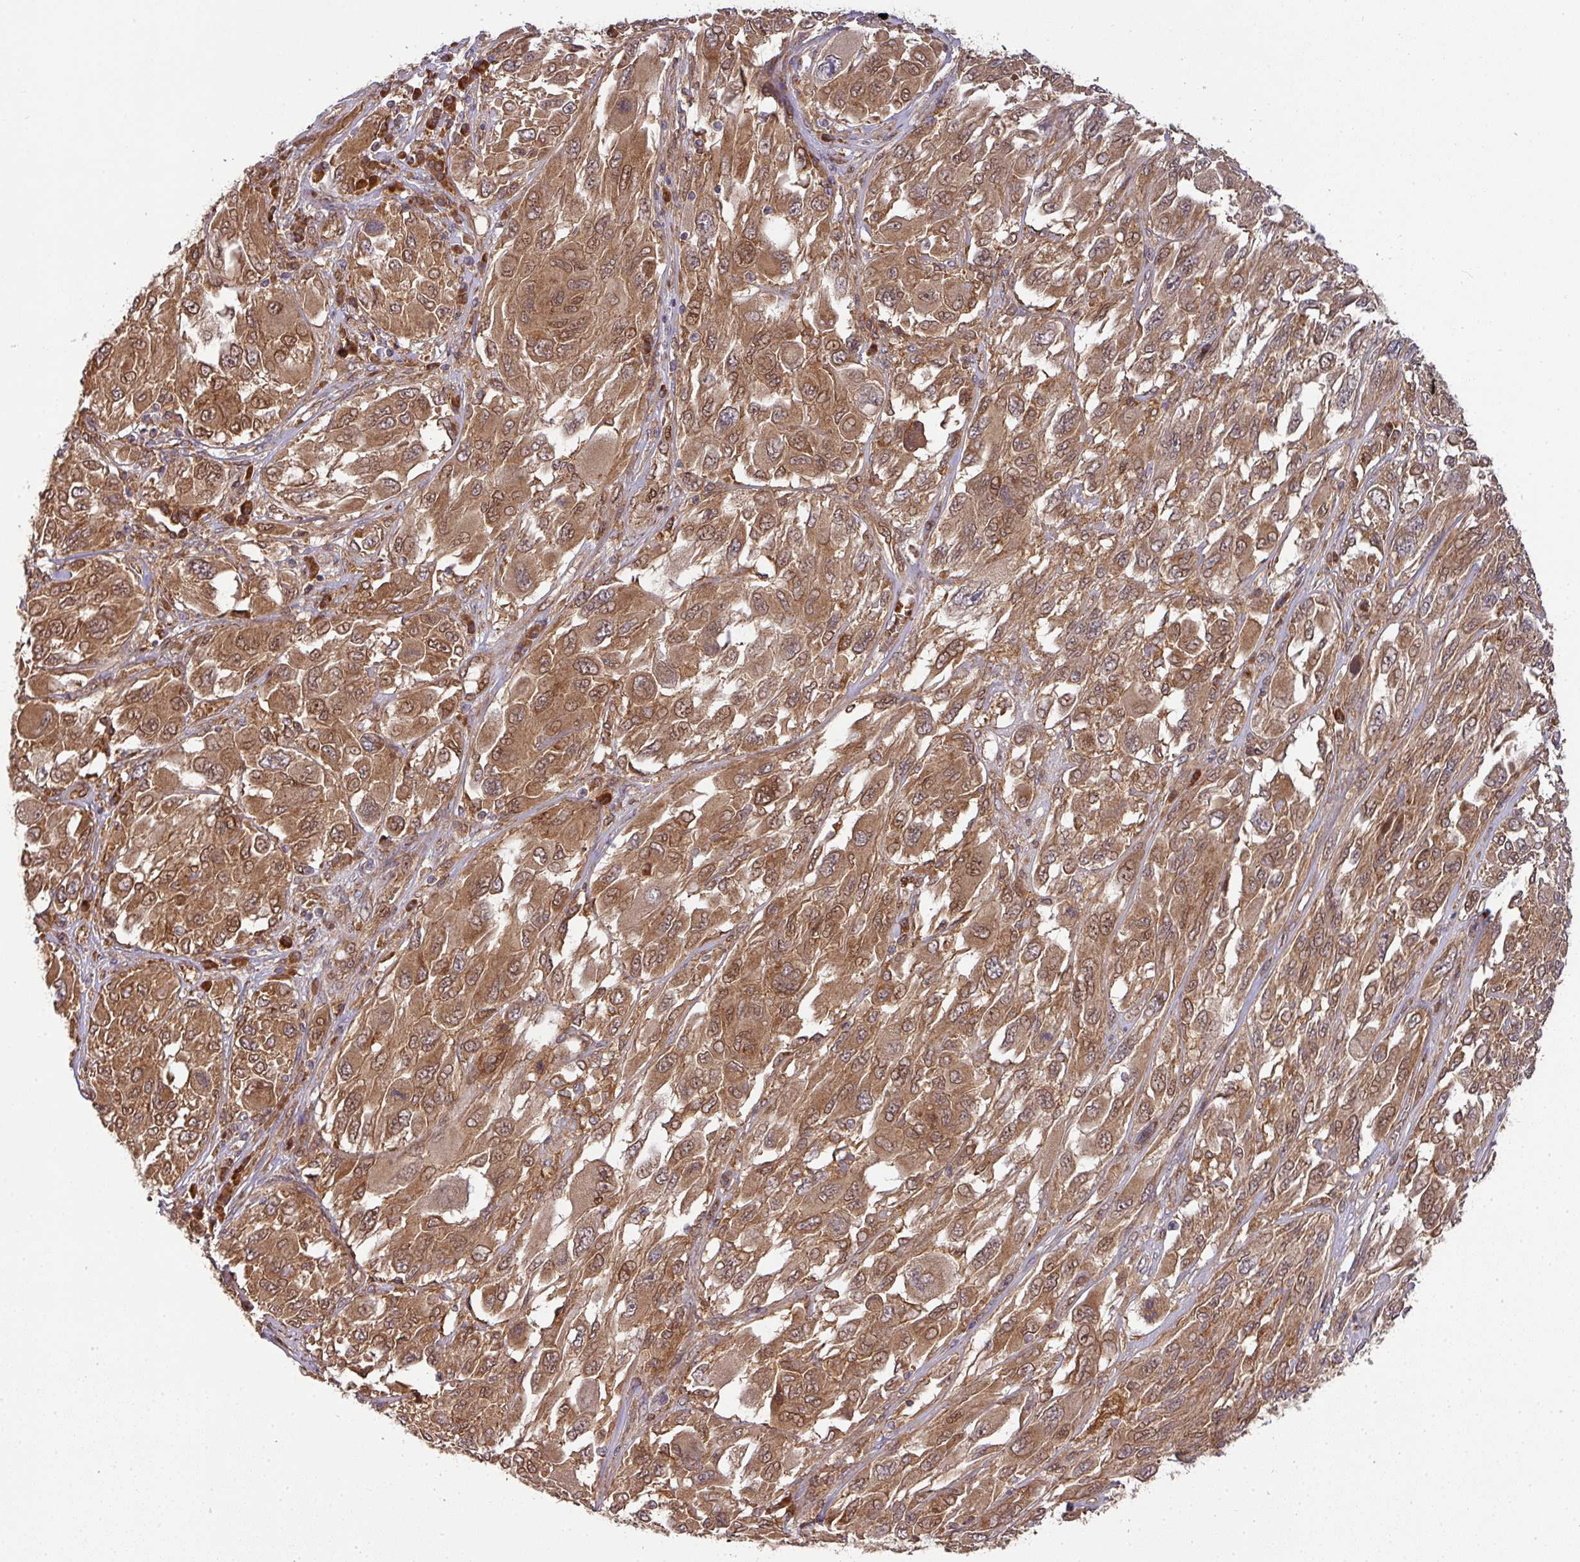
{"staining": {"intensity": "moderate", "quantity": ">75%", "location": "cytoplasmic/membranous,nuclear"}, "tissue": "melanoma", "cell_type": "Tumor cells", "image_type": "cancer", "snomed": [{"axis": "morphology", "description": "Malignant melanoma, NOS"}, {"axis": "topography", "description": "Skin"}], "caption": "An immunohistochemistry (IHC) micrograph of tumor tissue is shown. Protein staining in brown highlights moderate cytoplasmic/membranous and nuclear positivity in melanoma within tumor cells.", "gene": "MALSU1", "patient": {"sex": "female", "age": 91}}